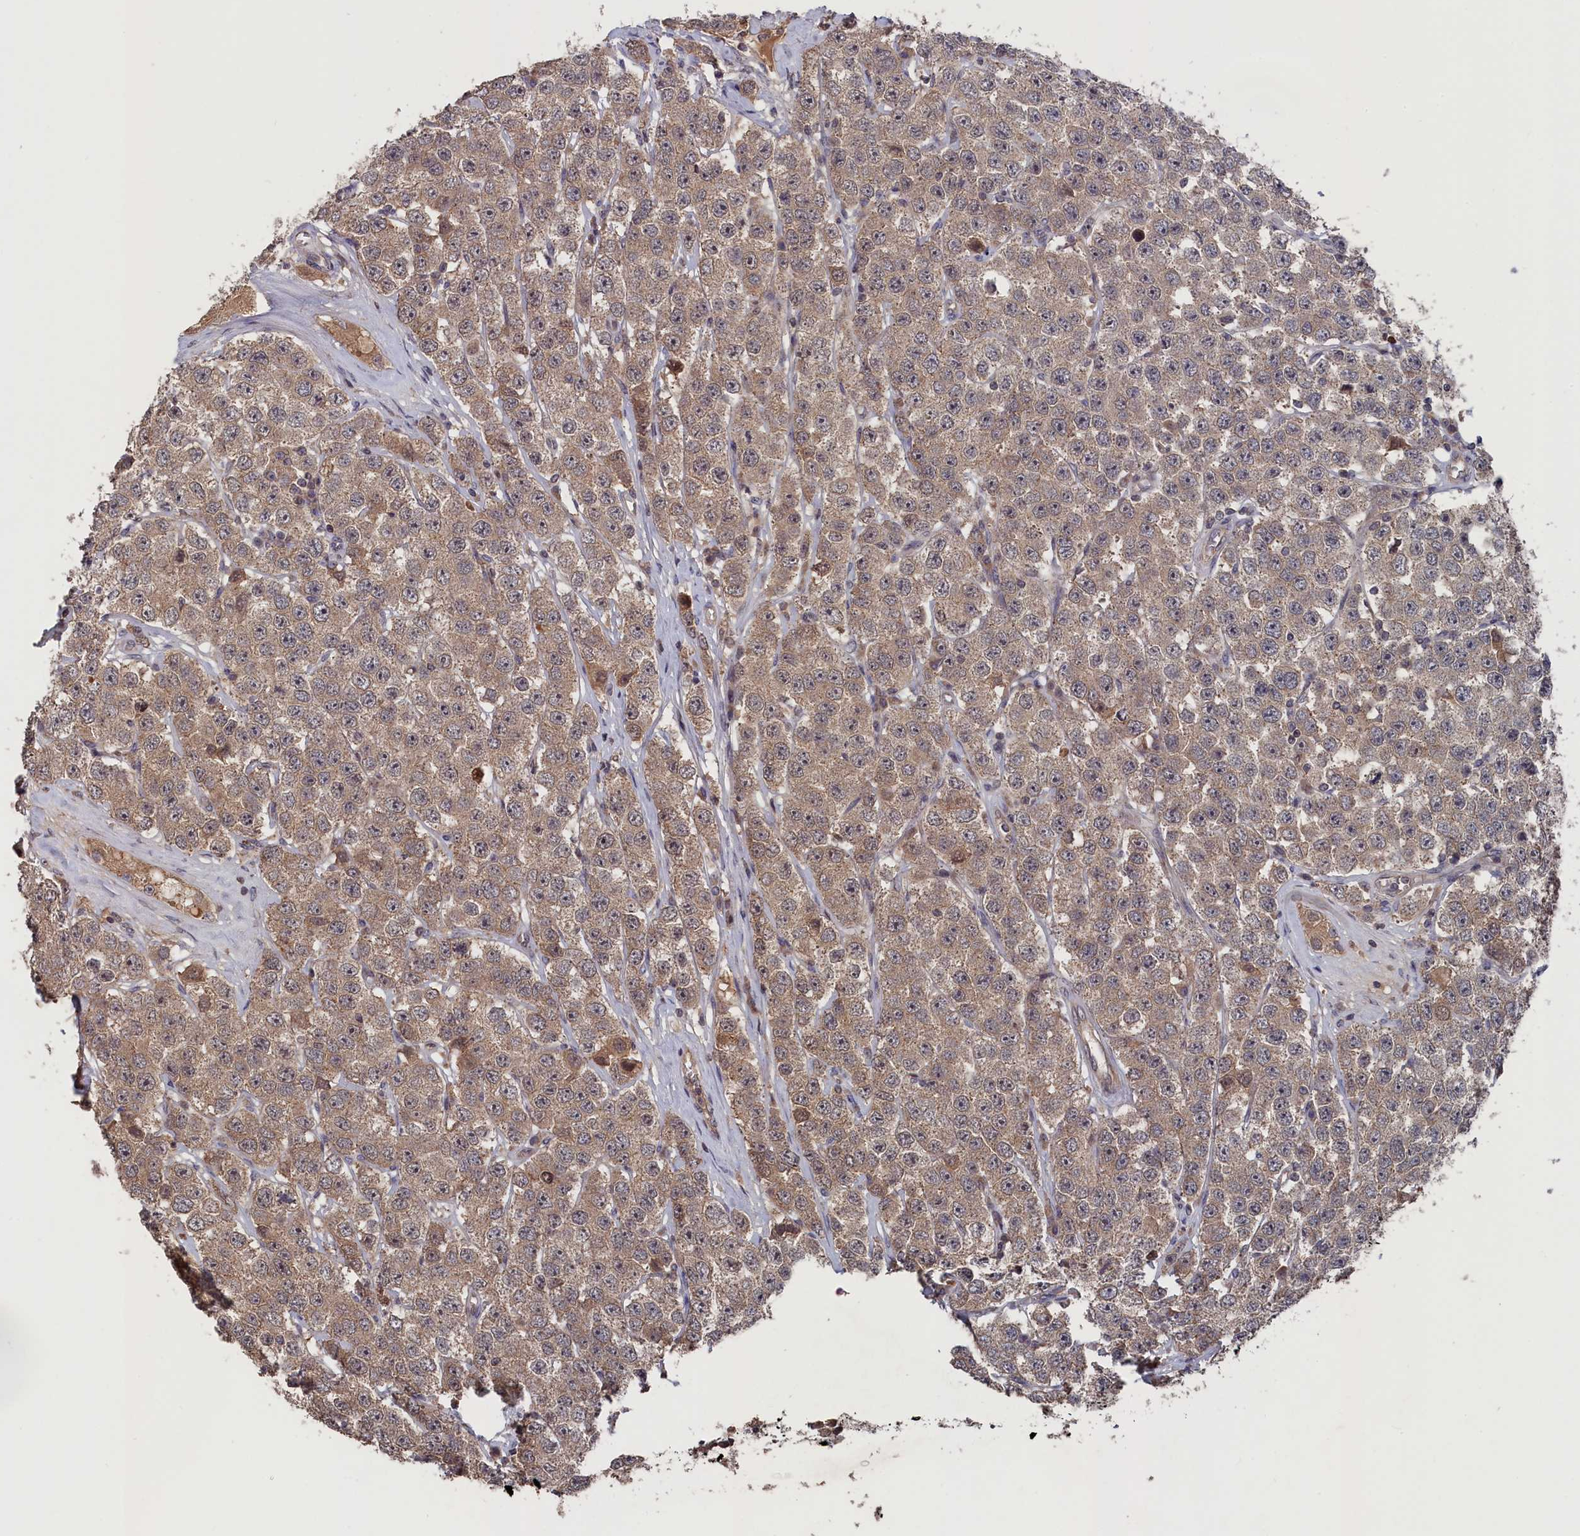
{"staining": {"intensity": "weak", "quantity": ">75%", "location": "cytoplasmic/membranous"}, "tissue": "testis cancer", "cell_type": "Tumor cells", "image_type": "cancer", "snomed": [{"axis": "morphology", "description": "Seminoma, NOS"}, {"axis": "topography", "description": "Testis"}], "caption": "Immunohistochemistry staining of testis seminoma, which shows low levels of weak cytoplasmic/membranous staining in about >75% of tumor cells indicating weak cytoplasmic/membranous protein positivity. The staining was performed using DAB (3,3'-diaminobenzidine) (brown) for protein detection and nuclei were counterstained in hematoxylin (blue).", "gene": "TMC5", "patient": {"sex": "male", "age": 28}}